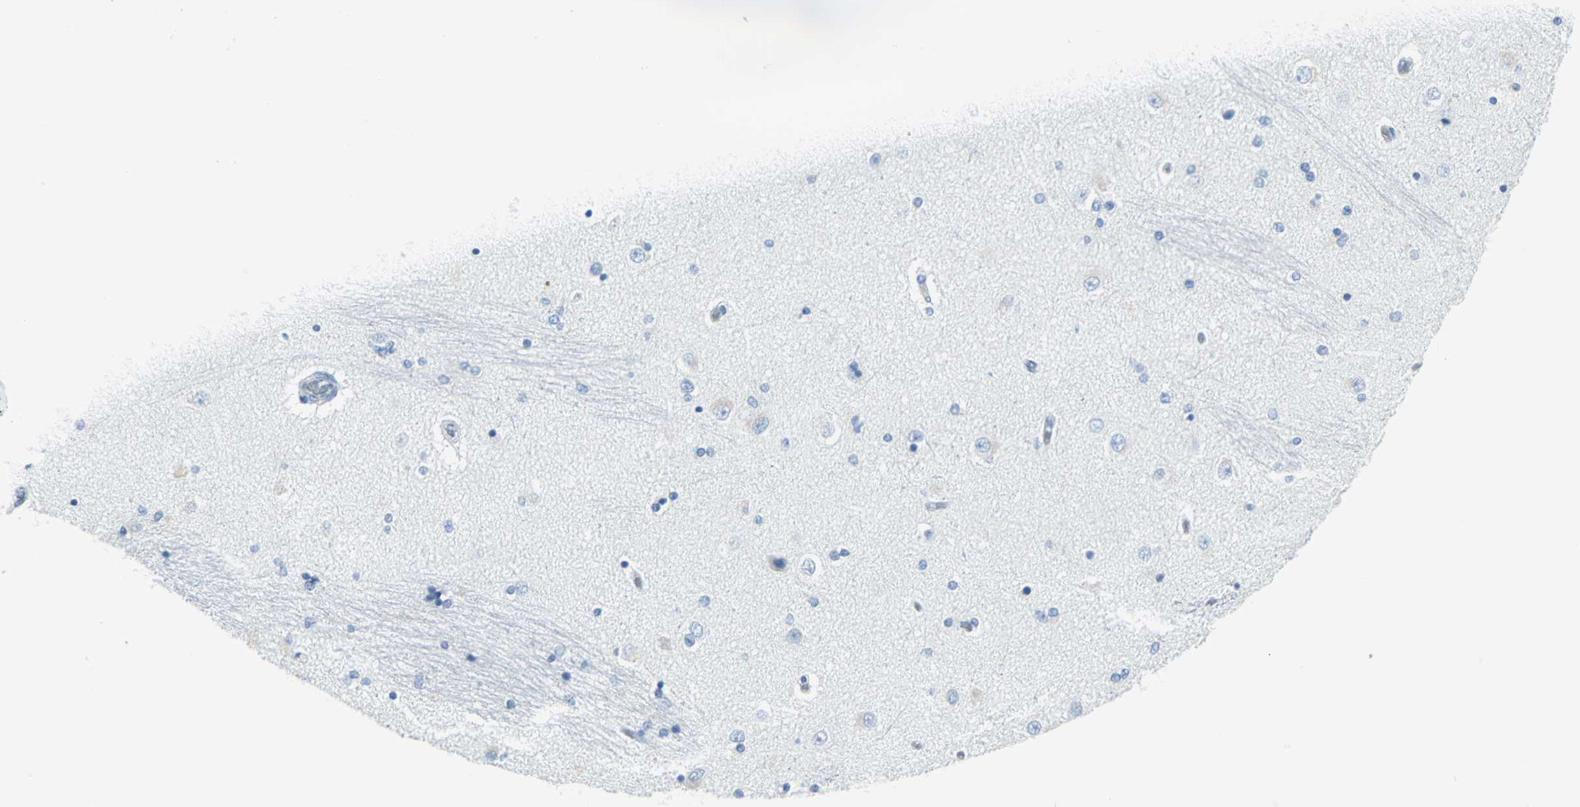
{"staining": {"intensity": "negative", "quantity": "none", "location": "none"}, "tissue": "hippocampus", "cell_type": "Glial cells", "image_type": "normal", "snomed": [{"axis": "morphology", "description": "Normal tissue, NOS"}, {"axis": "topography", "description": "Hippocampus"}], "caption": "The image shows no staining of glial cells in benign hippocampus. The staining was performed using DAB to visualize the protein expression in brown, while the nuclei were stained in blue with hematoxylin (Magnification: 20x).", "gene": "CYB5A", "patient": {"sex": "female", "age": 54}}